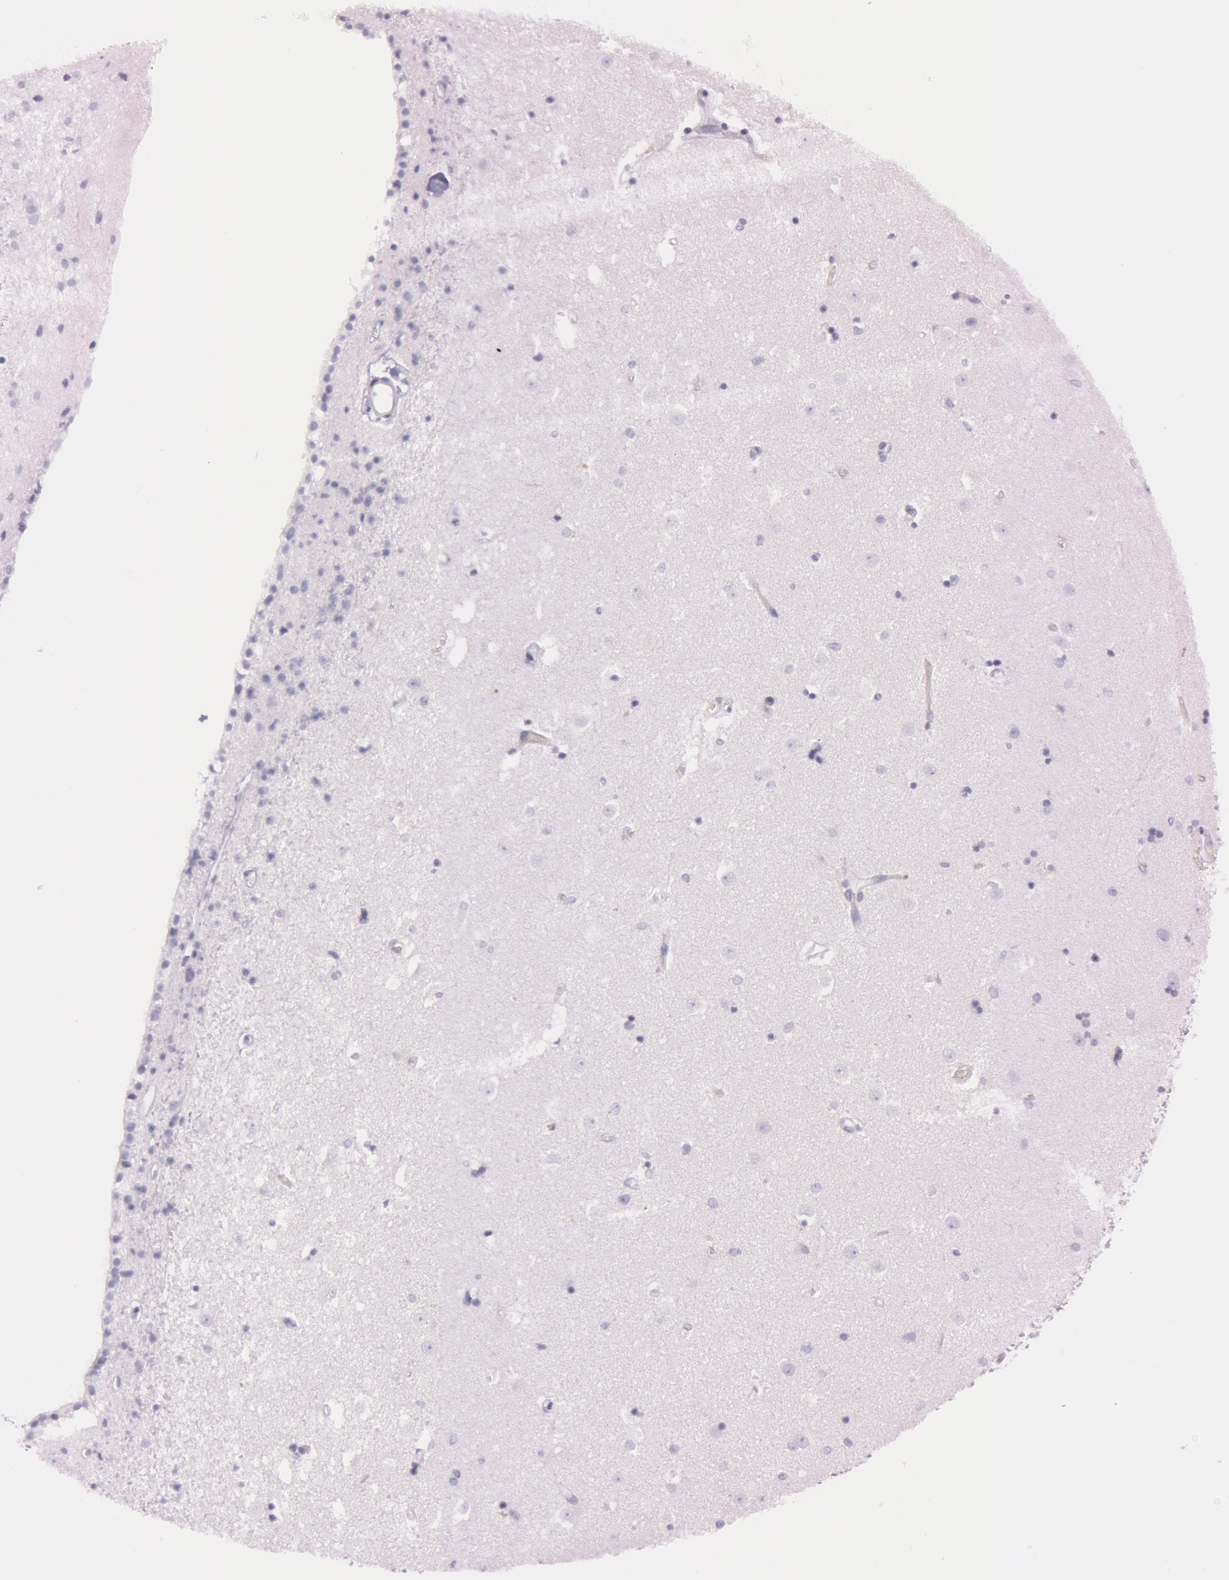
{"staining": {"intensity": "negative", "quantity": "none", "location": "none"}, "tissue": "caudate", "cell_type": "Glial cells", "image_type": "normal", "snomed": [{"axis": "morphology", "description": "Normal tissue, NOS"}, {"axis": "topography", "description": "Lateral ventricle wall"}], "caption": "The histopathology image reveals no staining of glial cells in normal caudate.", "gene": "S100A7", "patient": {"sex": "female", "age": 54}}